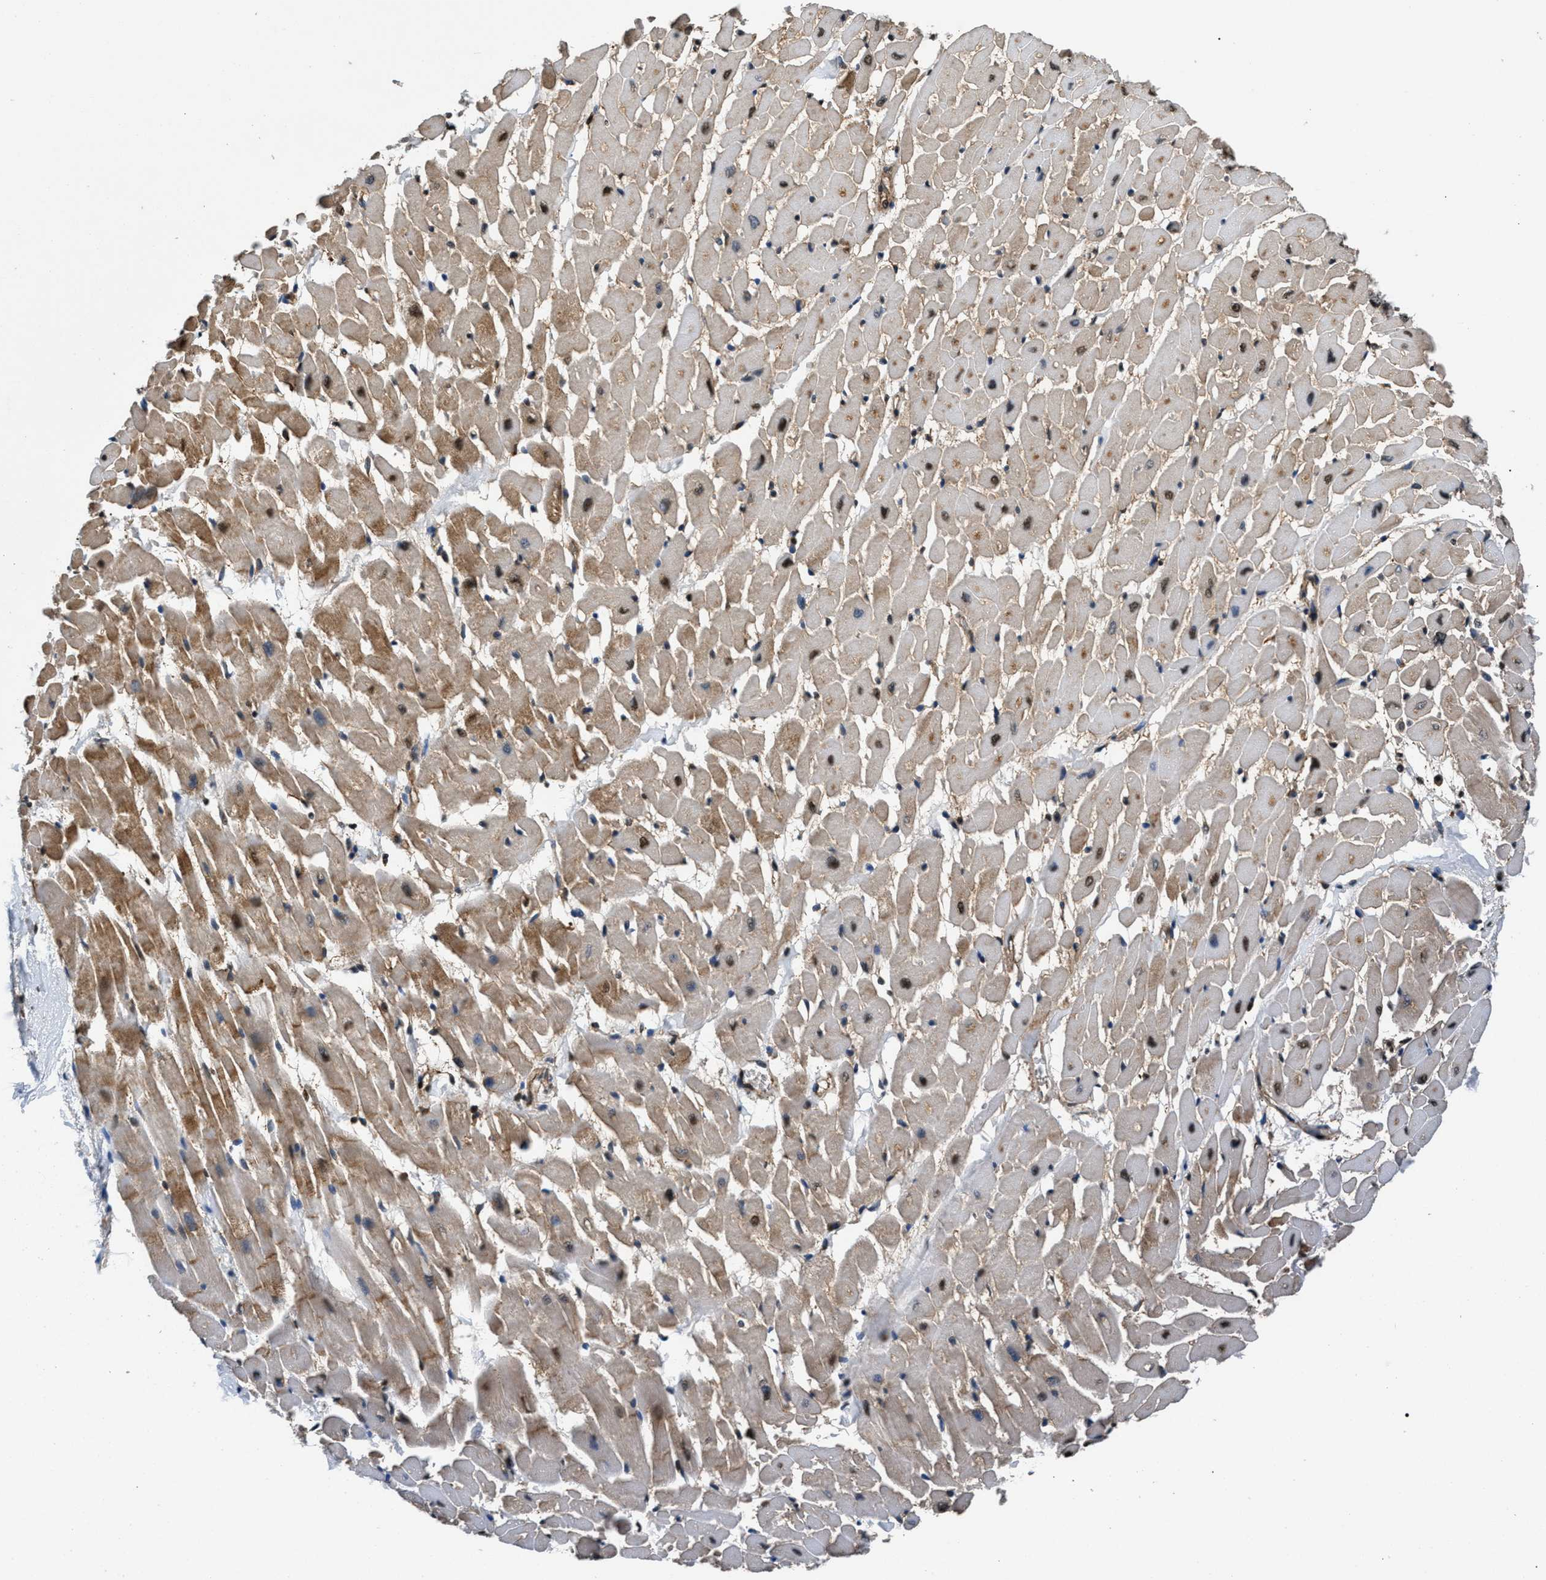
{"staining": {"intensity": "weak", "quantity": ">75%", "location": "cytoplasmic/membranous,nuclear"}, "tissue": "heart muscle", "cell_type": "Cardiomyocytes", "image_type": "normal", "snomed": [{"axis": "morphology", "description": "Normal tissue, NOS"}, {"axis": "topography", "description": "Heart"}], "caption": "DAB immunohistochemical staining of normal human heart muscle exhibits weak cytoplasmic/membranous,nuclear protein staining in about >75% of cardiomyocytes. Nuclei are stained in blue.", "gene": "RBM33", "patient": {"sex": "male", "age": 45}}